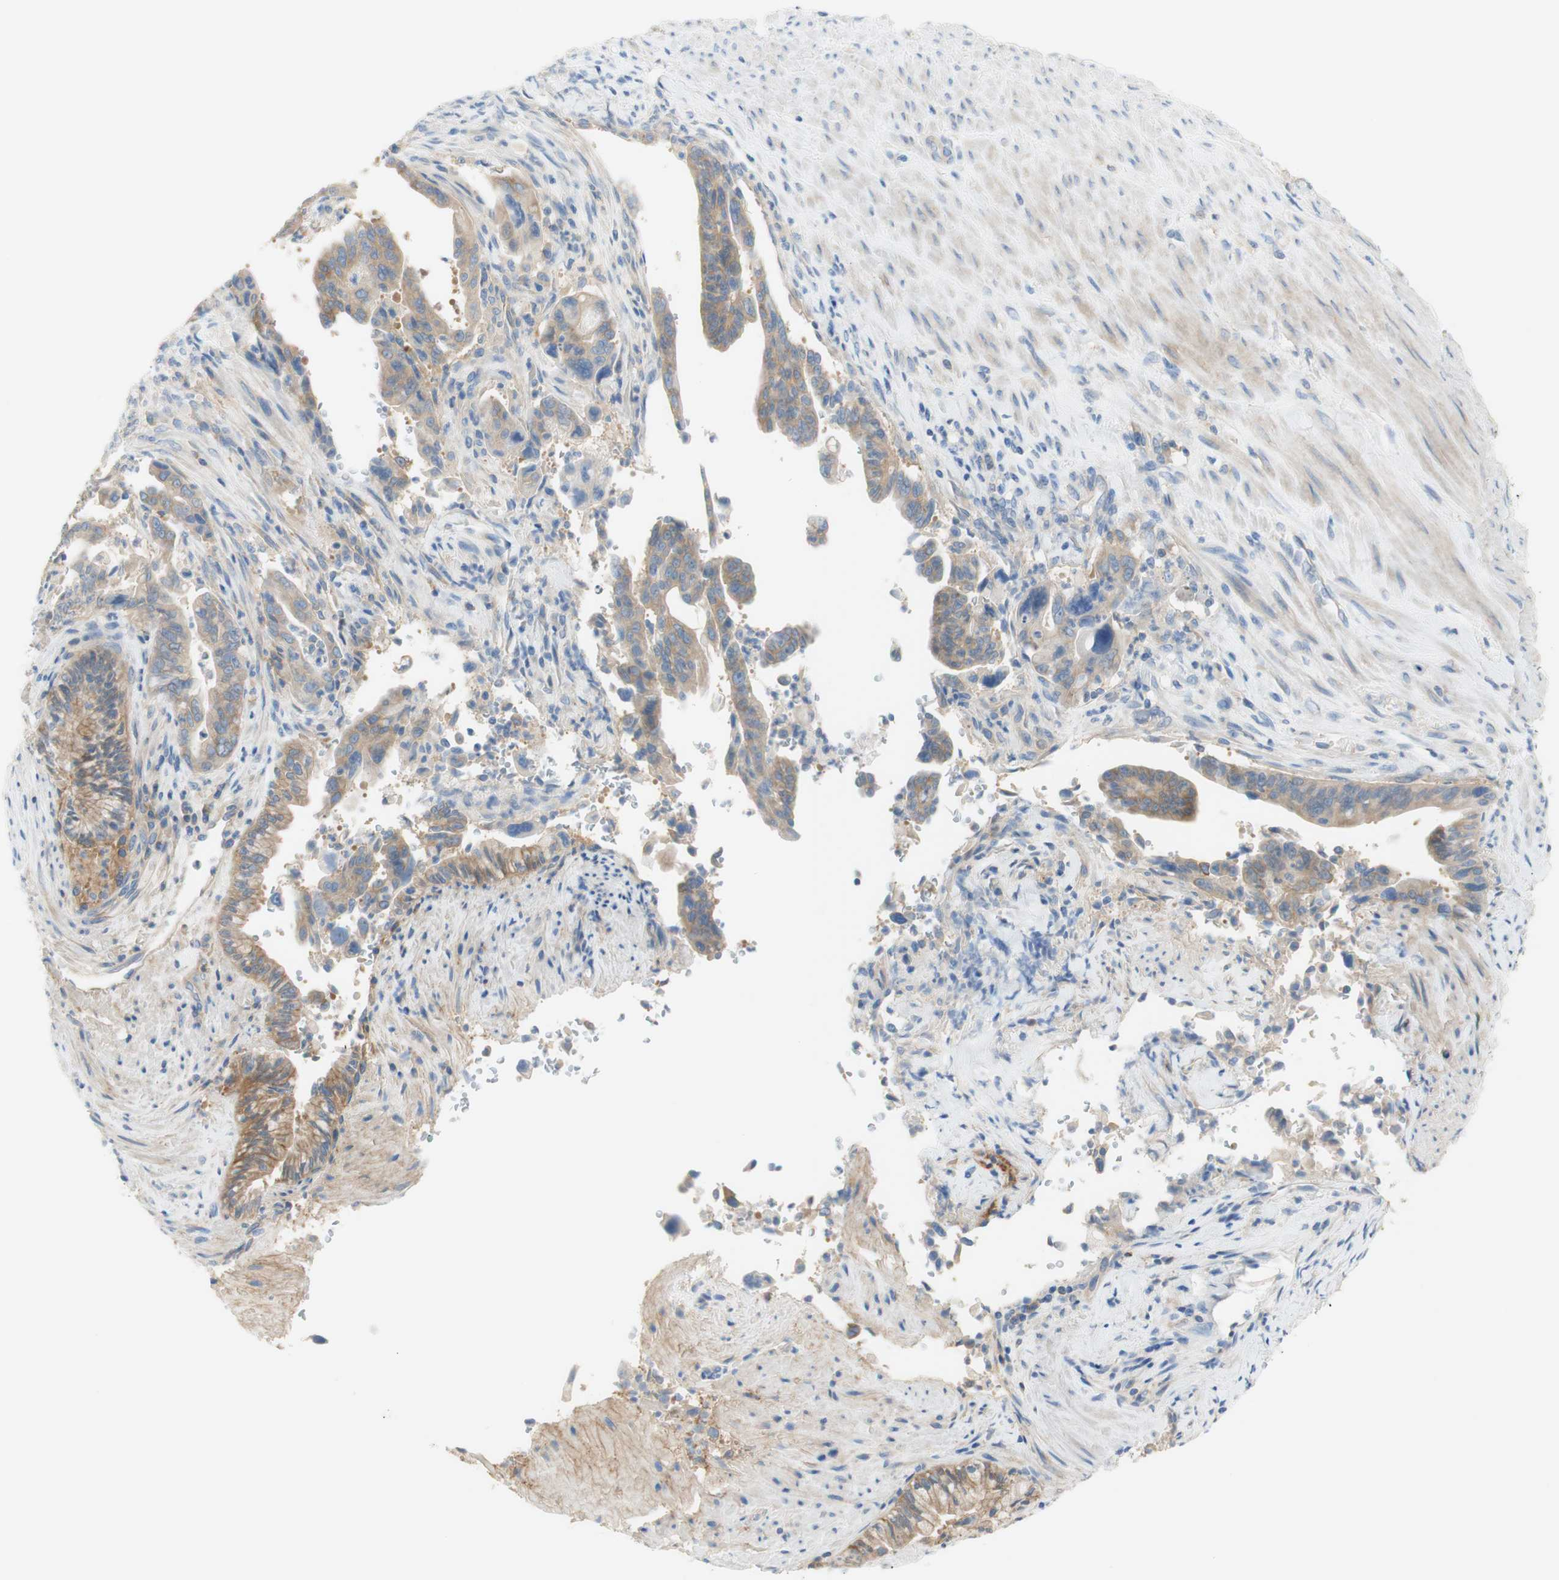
{"staining": {"intensity": "moderate", "quantity": ">75%", "location": "cytoplasmic/membranous"}, "tissue": "pancreatic cancer", "cell_type": "Tumor cells", "image_type": "cancer", "snomed": [{"axis": "morphology", "description": "Adenocarcinoma, NOS"}, {"axis": "topography", "description": "Pancreas"}], "caption": "Immunohistochemistry (IHC) (DAB (3,3'-diaminobenzidine)) staining of pancreatic cancer demonstrates moderate cytoplasmic/membranous protein positivity in approximately >75% of tumor cells. The staining was performed using DAB, with brown indicating positive protein expression. Nuclei are stained blue with hematoxylin.", "gene": "ATP2B1", "patient": {"sex": "male", "age": 70}}